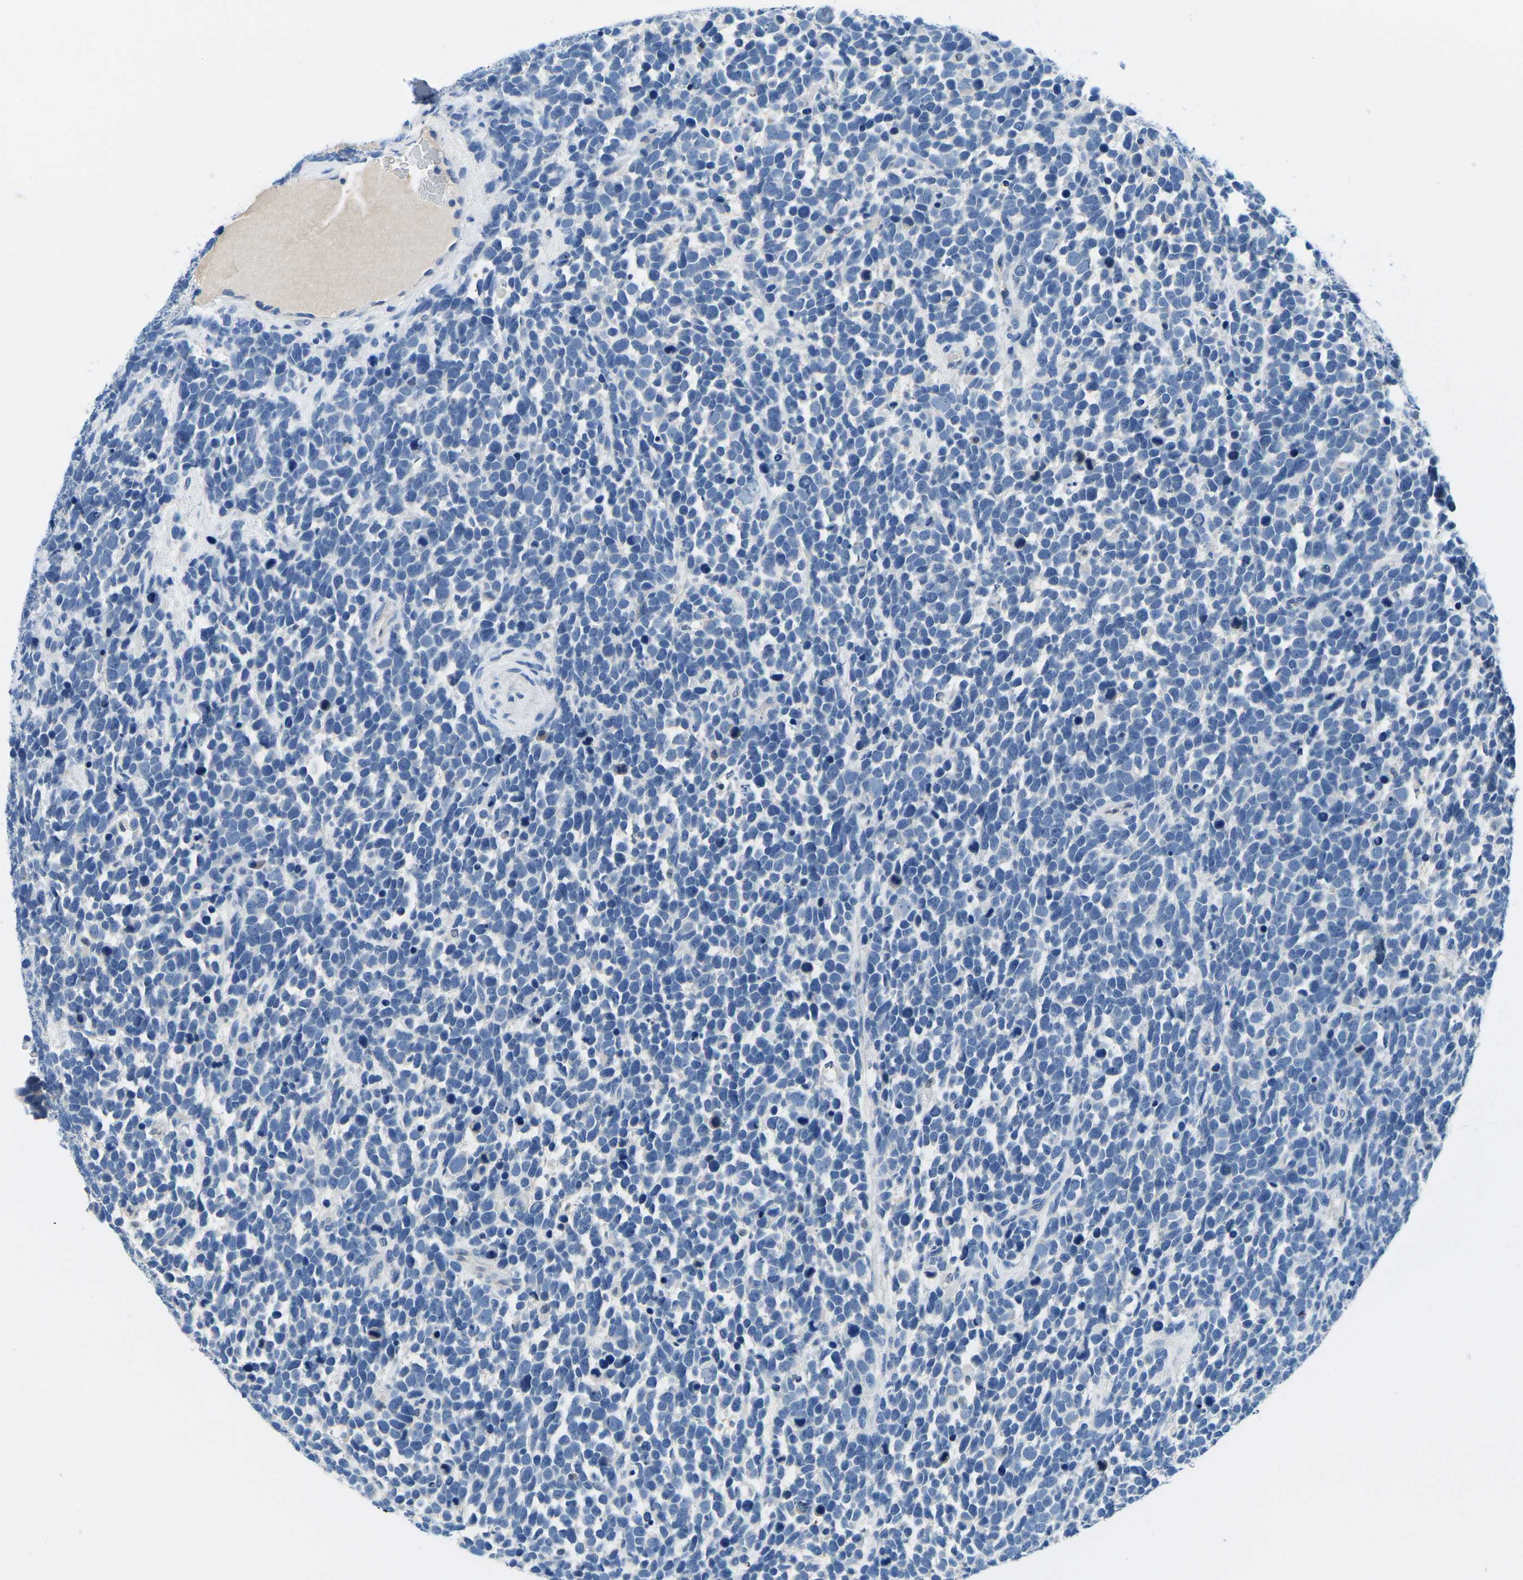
{"staining": {"intensity": "negative", "quantity": "none", "location": "none"}, "tissue": "urothelial cancer", "cell_type": "Tumor cells", "image_type": "cancer", "snomed": [{"axis": "morphology", "description": "Urothelial carcinoma, High grade"}, {"axis": "topography", "description": "Urinary bladder"}], "caption": "High-grade urothelial carcinoma was stained to show a protein in brown. There is no significant staining in tumor cells.", "gene": "TM6SF1", "patient": {"sex": "female", "age": 82}}